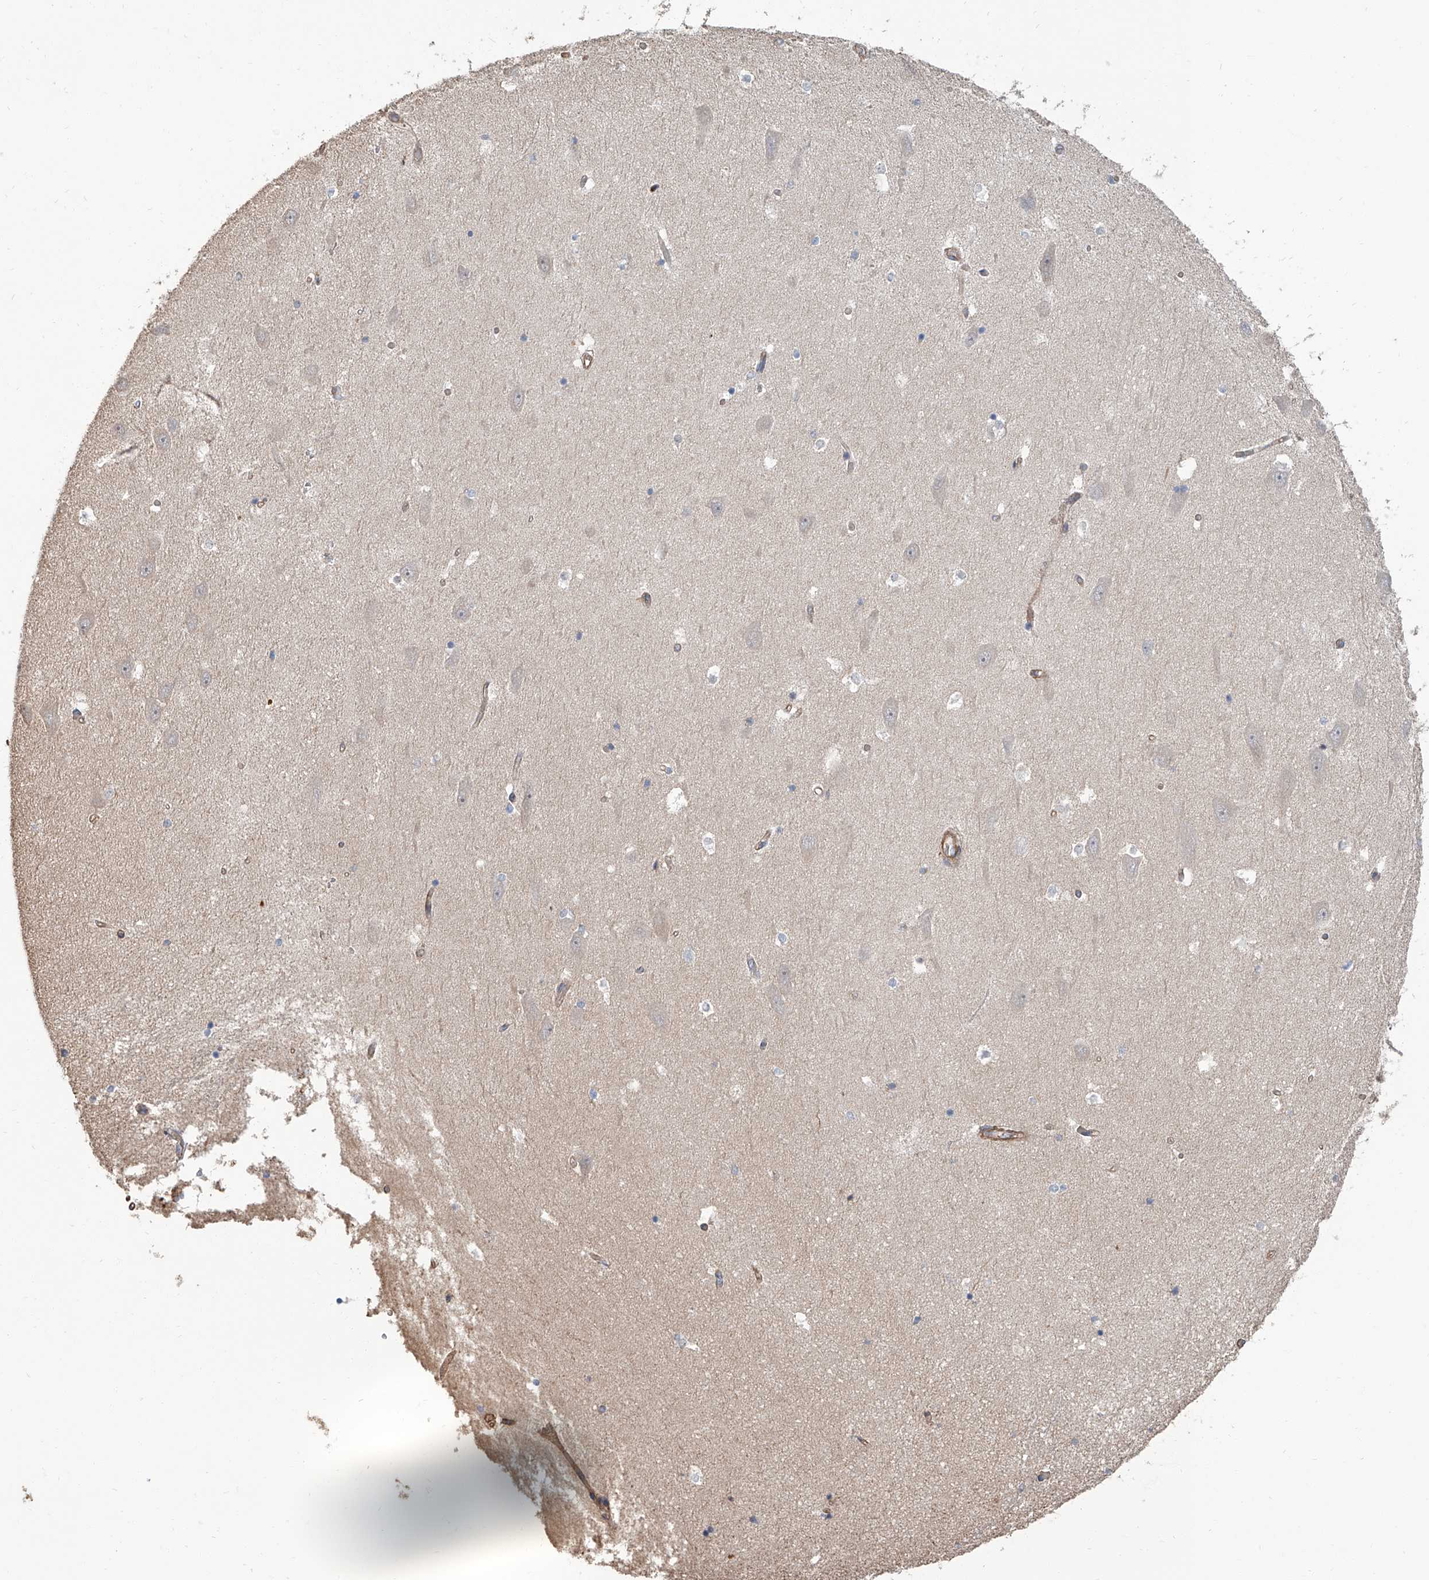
{"staining": {"intensity": "negative", "quantity": "none", "location": "none"}, "tissue": "hippocampus", "cell_type": "Glial cells", "image_type": "normal", "snomed": [{"axis": "morphology", "description": "Normal tissue, NOS"}, {"axis": "topography", "description": "Hippocampus"}], "caption": "DAB (3,3'-diaminobenzidine) immunohistochemical staining of normal human hippocampus demonstrates no significant positivity in glial cells. The staining is performed using DAB (3,3'-diaminobenzidine) brown chromogen with nuclei counter-stained in using hematoxylin.", "gene": "PIEZO2", "patient": {"sex": "male", "age": 45}}